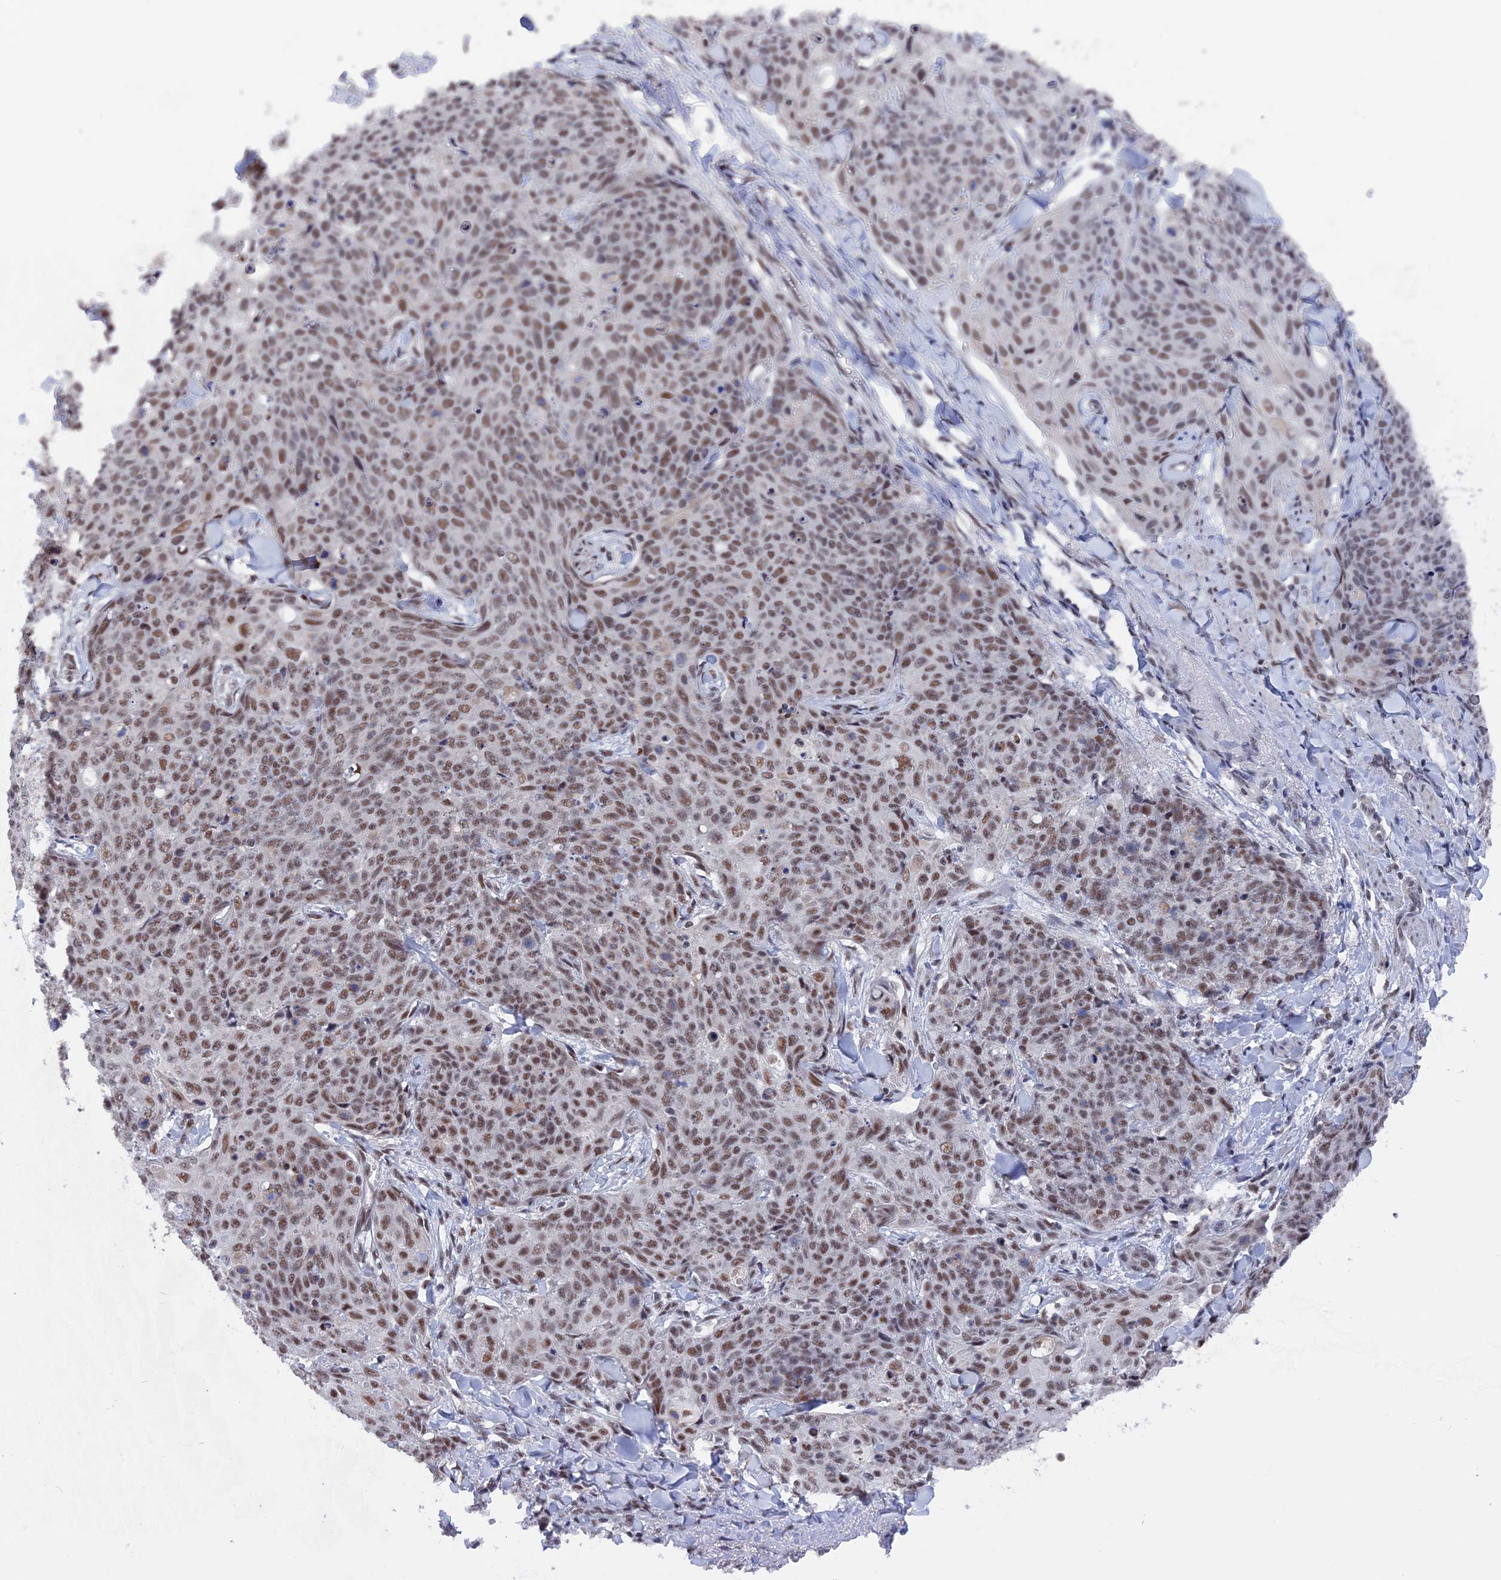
{"staining": {"intensity": "moderate", "quantity": ">75%", "location": "nuclear"}, "tissue": "skin cancer", "cell_type": "Tumor cells", "image_type": "cancer", "snomed": [{"axis": "morphology", "description": "Squamous cell carcinoma, NOS"}, {"axis": "topography", "description": "Skin"}, {"axis": "topography", "description": "Vulva"}], "caption": "A photomicrograph of human skin squamous cell carcinoma stained for a protein exhibits moderate nuclear brown staining in tumor cells.", "gene": "SF3A2", "patient": {"sex": "female", "age": 85}}